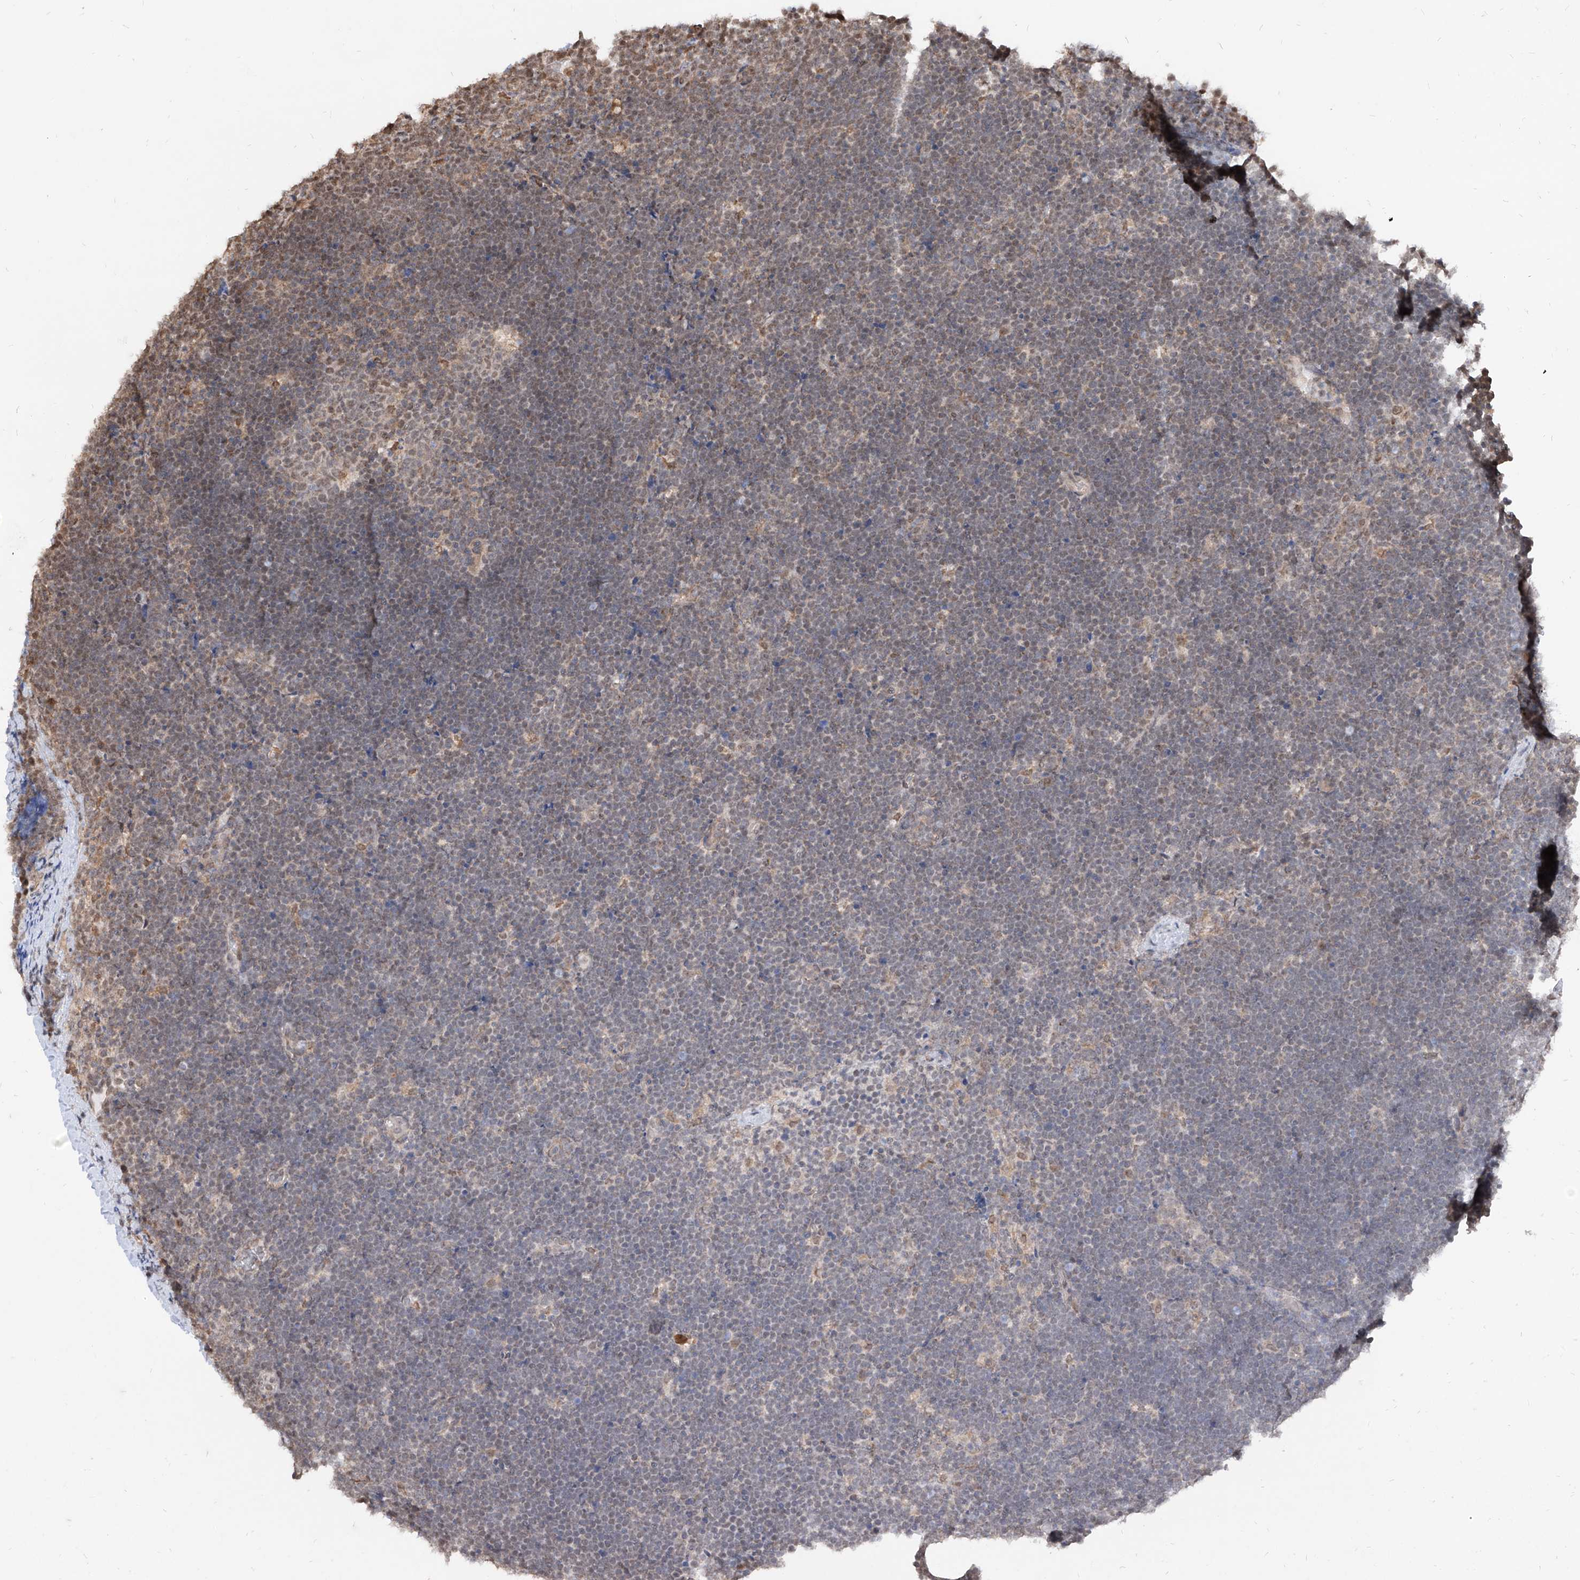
{"staining": {"intensity": "moderate", "quantity": "<25%", "location": "cytoplasmic/membranous,nuclear"}, "tissue": "lymphoma", "cell_type": "Tumor cells", "image_type": "cancer", "snomed": [{"axis": "morphology", "description": "Malignant lymphoma, non-Hodgkin's type, High grade"}, {"axis": "topography", "description": "Lymph node"}], "caption": "This is a photomicrograph of IHC staining of lymphoma, which shows moderate expression in the cytoplasmic/membranous and nuclear of tumor cells.", "gene": "C8orf82", "patient": {"sex": "male", "age": 13}}